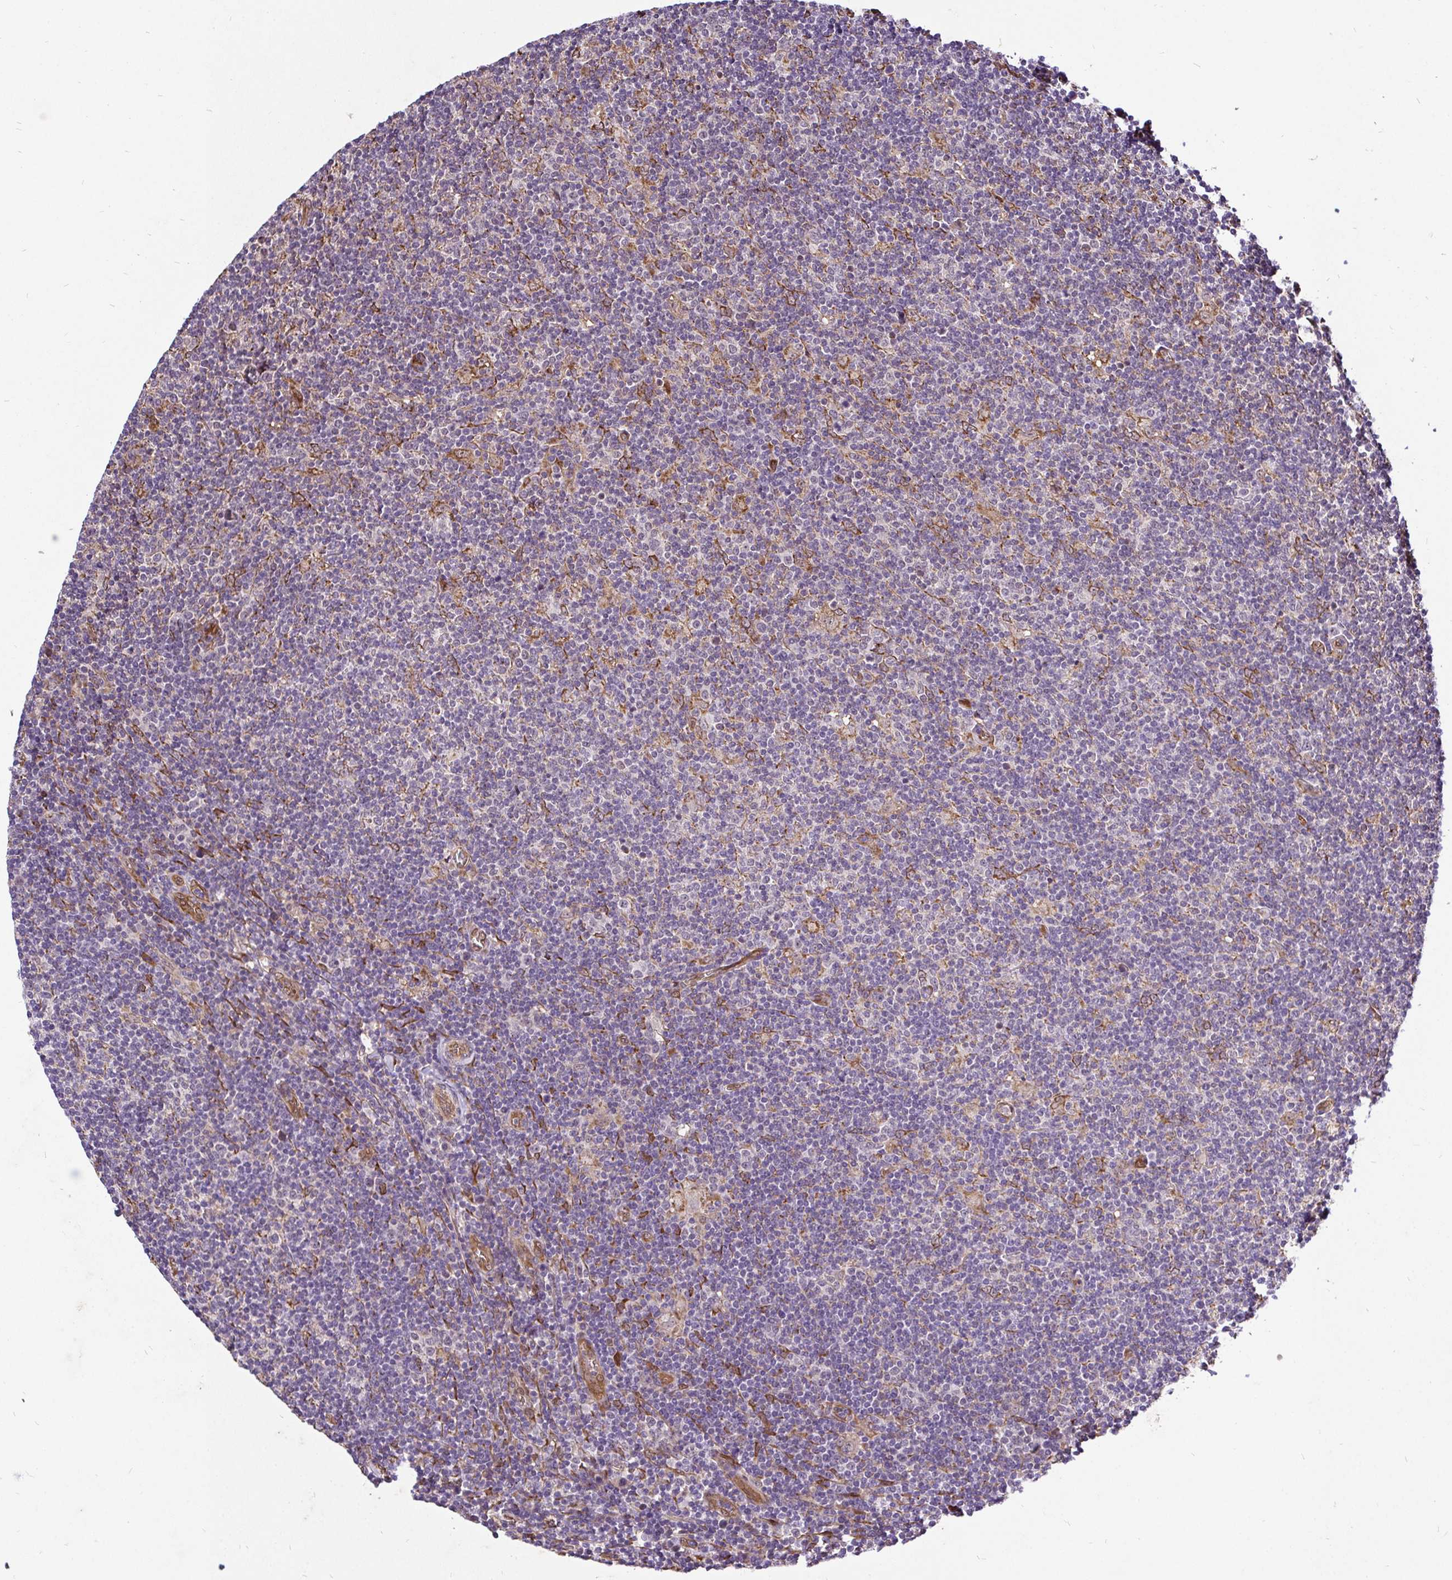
{"staining": {"intensity": "negative", "quantity": "none", "location": "none"}, "tissue": "lymphoma", "cell_type": "Tumor cells", "image_type": "cancer", "snomed": [{"axis": "morphology", "description": "Hodgkin's disease, NOS"}, {"axis": "topography", "description": "Lymph node"}], "caption": "This is an IHC histopathology image of human lymphoma. There is no positivity in tumor cells.", "gene": "CCDC122", "patient": {"sex": "male", "age": 40}}